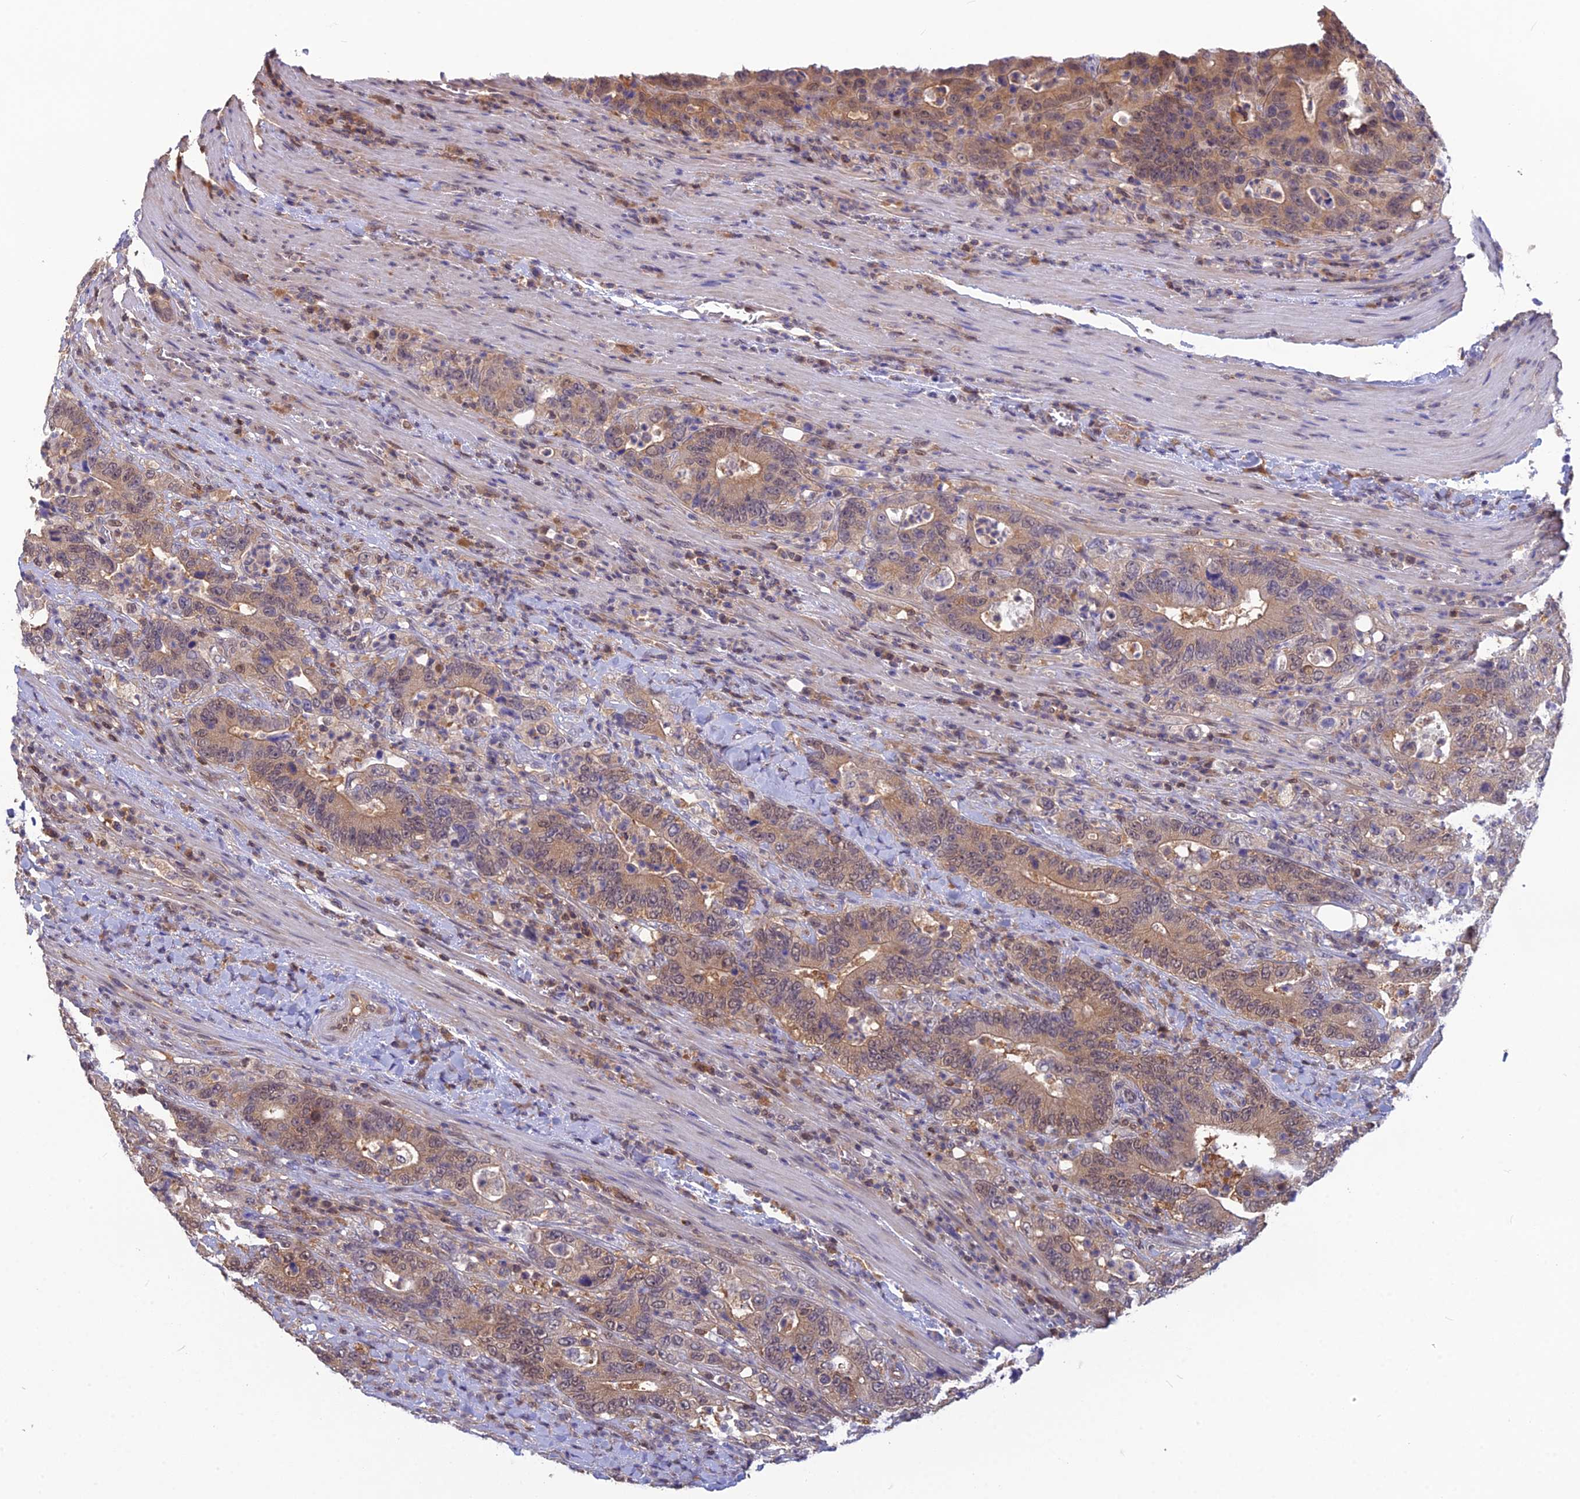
{"staining": {"intensity": "weak", "quantity": ">75%", "location": "cytoplasmic/membranous,nuclear"}, "tissue": "colorectal cancer", "cell_type": "Tumor cells", "image_type": "cancer", "snomed": [{"axis": "morphology", "description": "Adenocarcinoma, NOS"}, {"axis": "topography", "description": "Colon"}], "caption": "Human adenocarcinoma (colorectal) stained for a protein (brown) demonstrates weak cytoplasmic/membranous and nuclear positive positivity in about >75% of tumor cells.", "gene": "HINT1", "patient": {"sex": "female", "age": 75}}